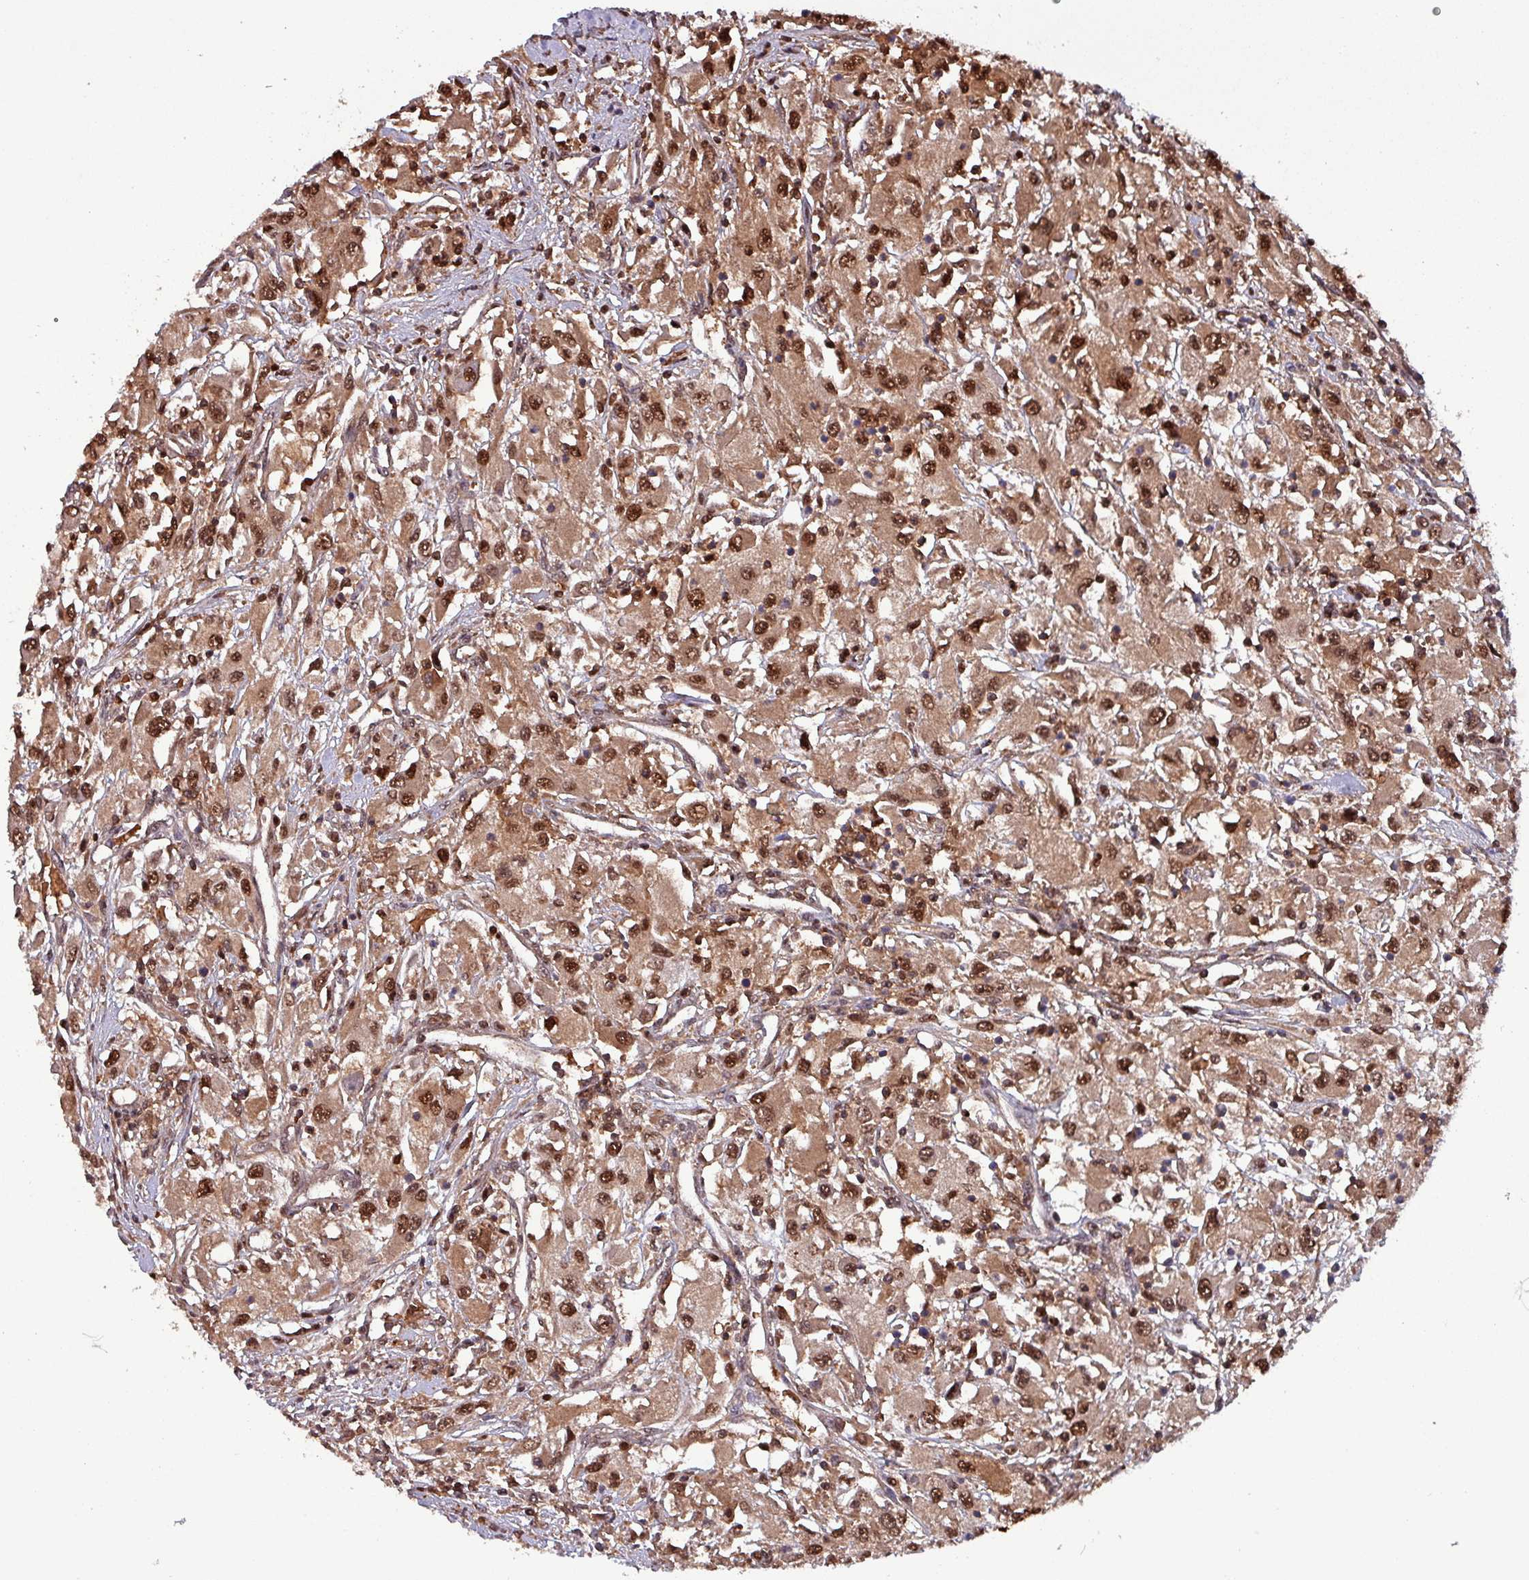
{"staining": {"intensity": "strong", "quantity": ">75%", "location": "cytoplasmic/membranous,nuclear"}, "tissue": "renal cancer", "cell_type": "Tumor cells", "image_type": "cancer", "snomed": [{"axis": "morphology", "description": "Adenocarcinoma, NOS"}, {"axis": "topography", "description": "Kidney"}], "caption": "A photomicrograph of human renal cancer stained for a protein exhibits strong cytoplasmic/membranous and nuclear brown staining in tumor cells.", "gene": "PSMB8", "patient": {"sex": "female", "age": 67}}